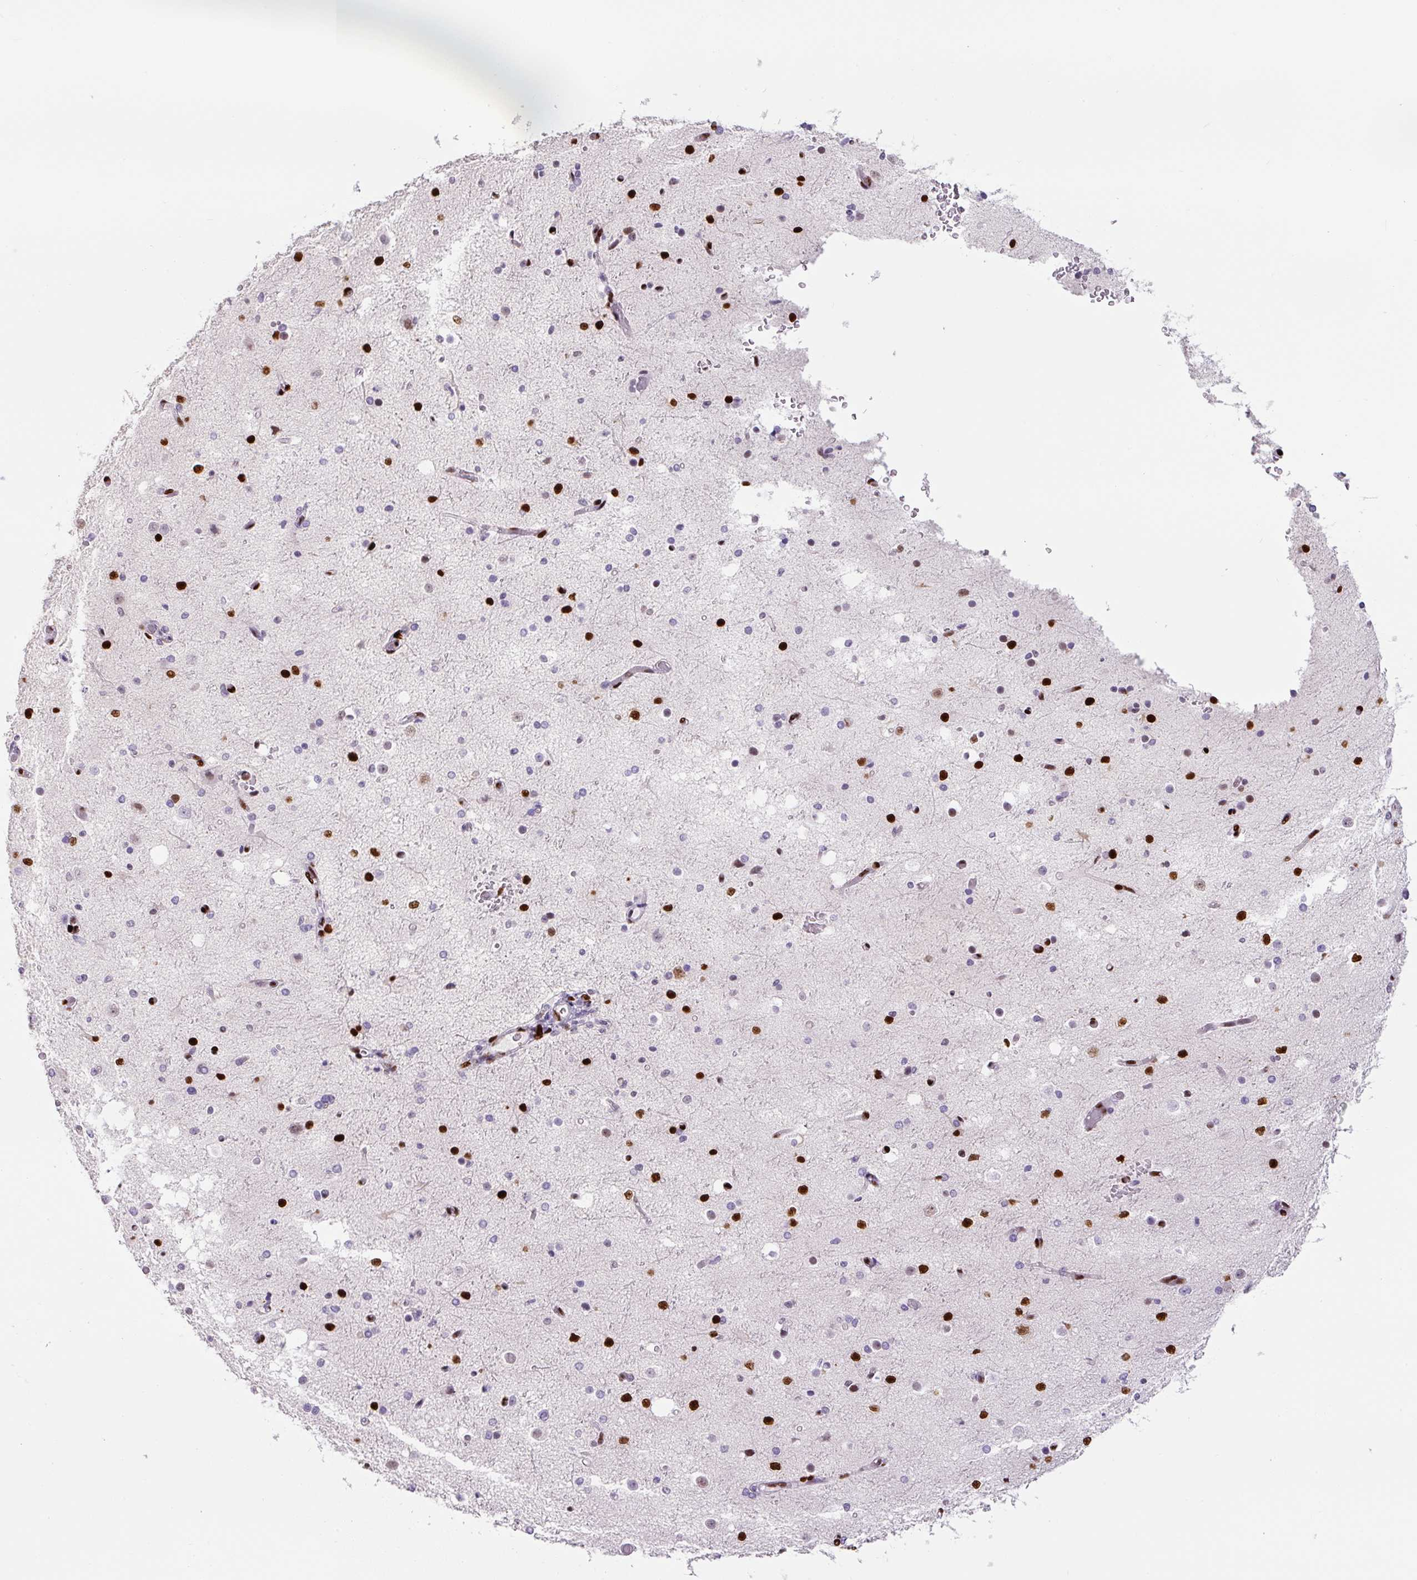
{"staining": {"intensity": "strong", "quantity": "<25%", "location": "nuclear"}, "tissue": "cerebral cortex", "cell_type": "Endothelial cells", "image_type": "normal", "snomed": [{"axis": "morphology", "description": "Normal tissue, NOS"}, {"axis": "morphology", "description": "Inflammation, NOS"}, {"axis": "topography", "description": "Cerebral cortex"}], "caption": "Immunohistochemical staining of normal cerebral cortex shows <25% levels of strong nuclear protein staining in approximately <25% of endothelial cells. Using DAB (brown) and hematoxylin (blue) stains, captured at high magnification using brightfield microscopy.", "gene": "ZEB1", "patient": {"sex": "male", "age": 6}}